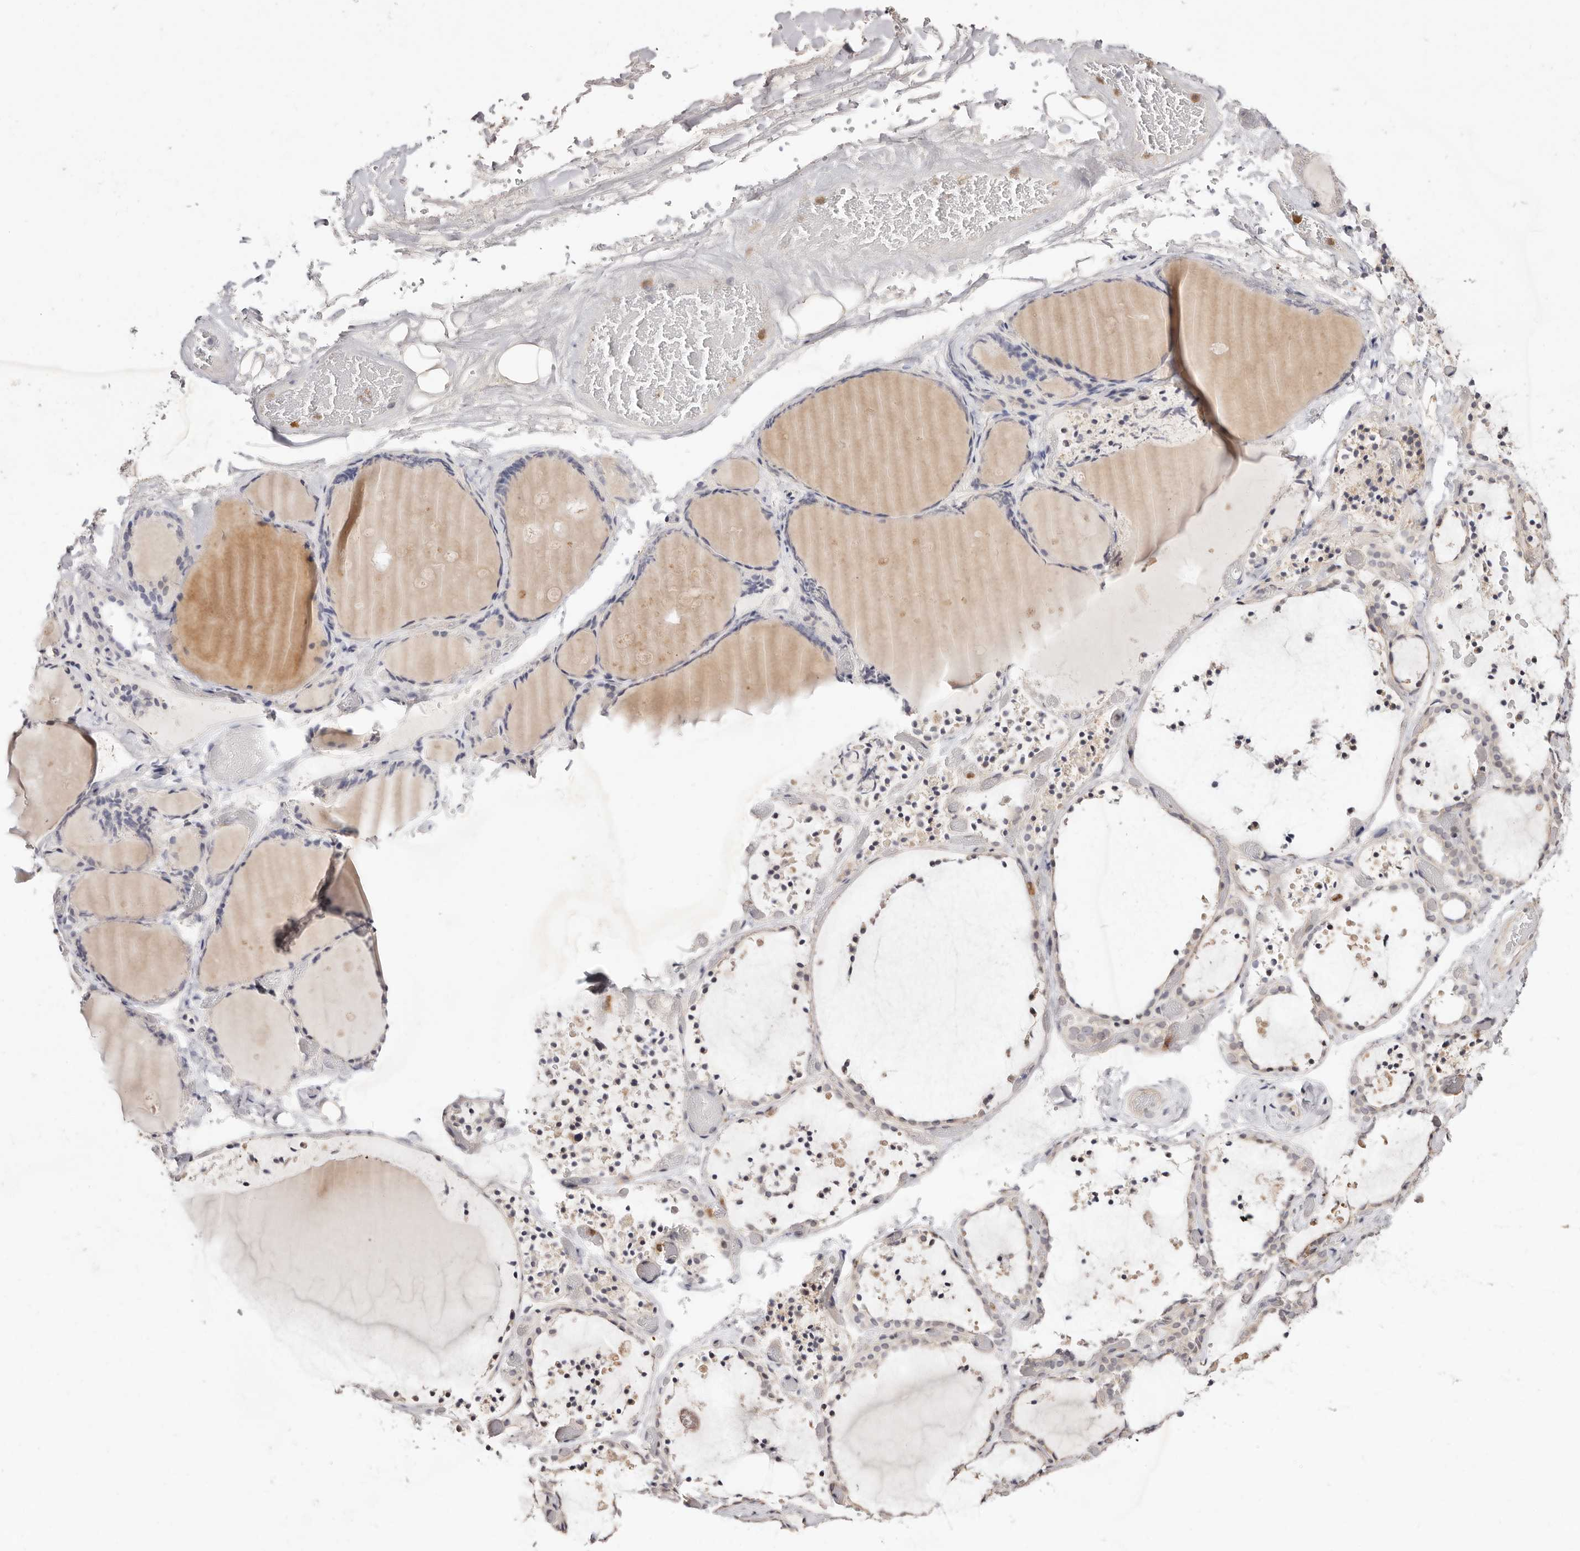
{"staining": {"intensity": "weak", "quantity": "25%-75%", "location": "cytoplasmic/membranous"}, "tissue": "thyroid gland", "cell_type": "Glandular cells", "image_type": "normal", "snomed": [{"axis": "morphology", "description": "Normal tissue, NOS"}, {"axis": "topography", "description": "Thyroid gland"}], "caption": "Weak cytoplasmic/membranous expression is appreciated in about 25%-75% of glandular cells in normal thyroid gland.", "gene": "BCL2L15", "patient": {"sex": "female", "age": 44}}